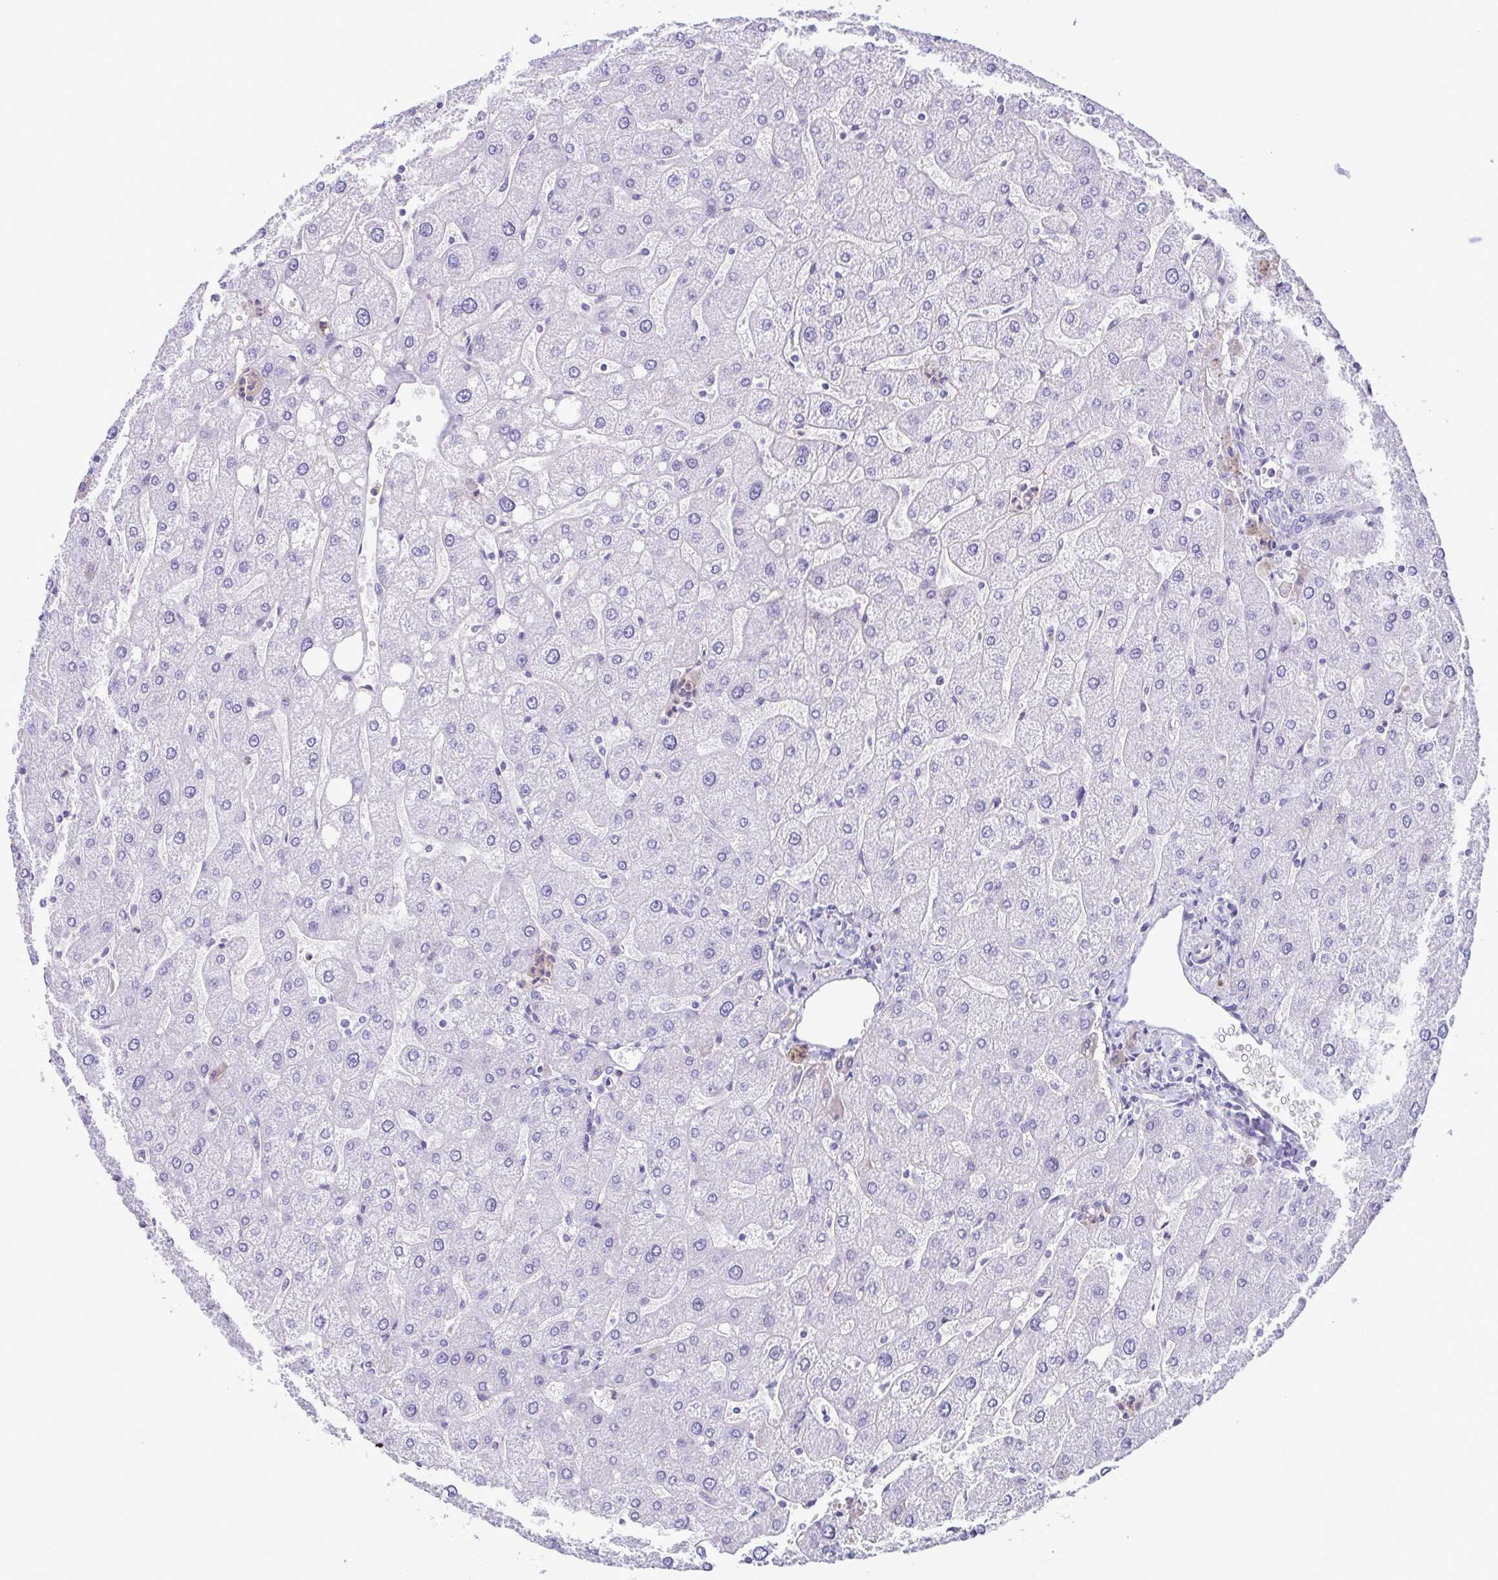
{"staining": {"intensity": "negative", "quantity": "none", "location": "none"}, "tissue": "liver", "cell_type": "Cholangiocytes", "image_type": "normal", "snomed": [{"axis": "morphology", "description": "Normal tissue, NOS"}, {"axis": "topography", "description": "Liver"}], "caption": "Immunohistochemistry (IHC) of normal human liver reveals no expression in cholangiocytes.", "gene": "CYP11B1", "patient": {"sex": "male", "age": 67}}